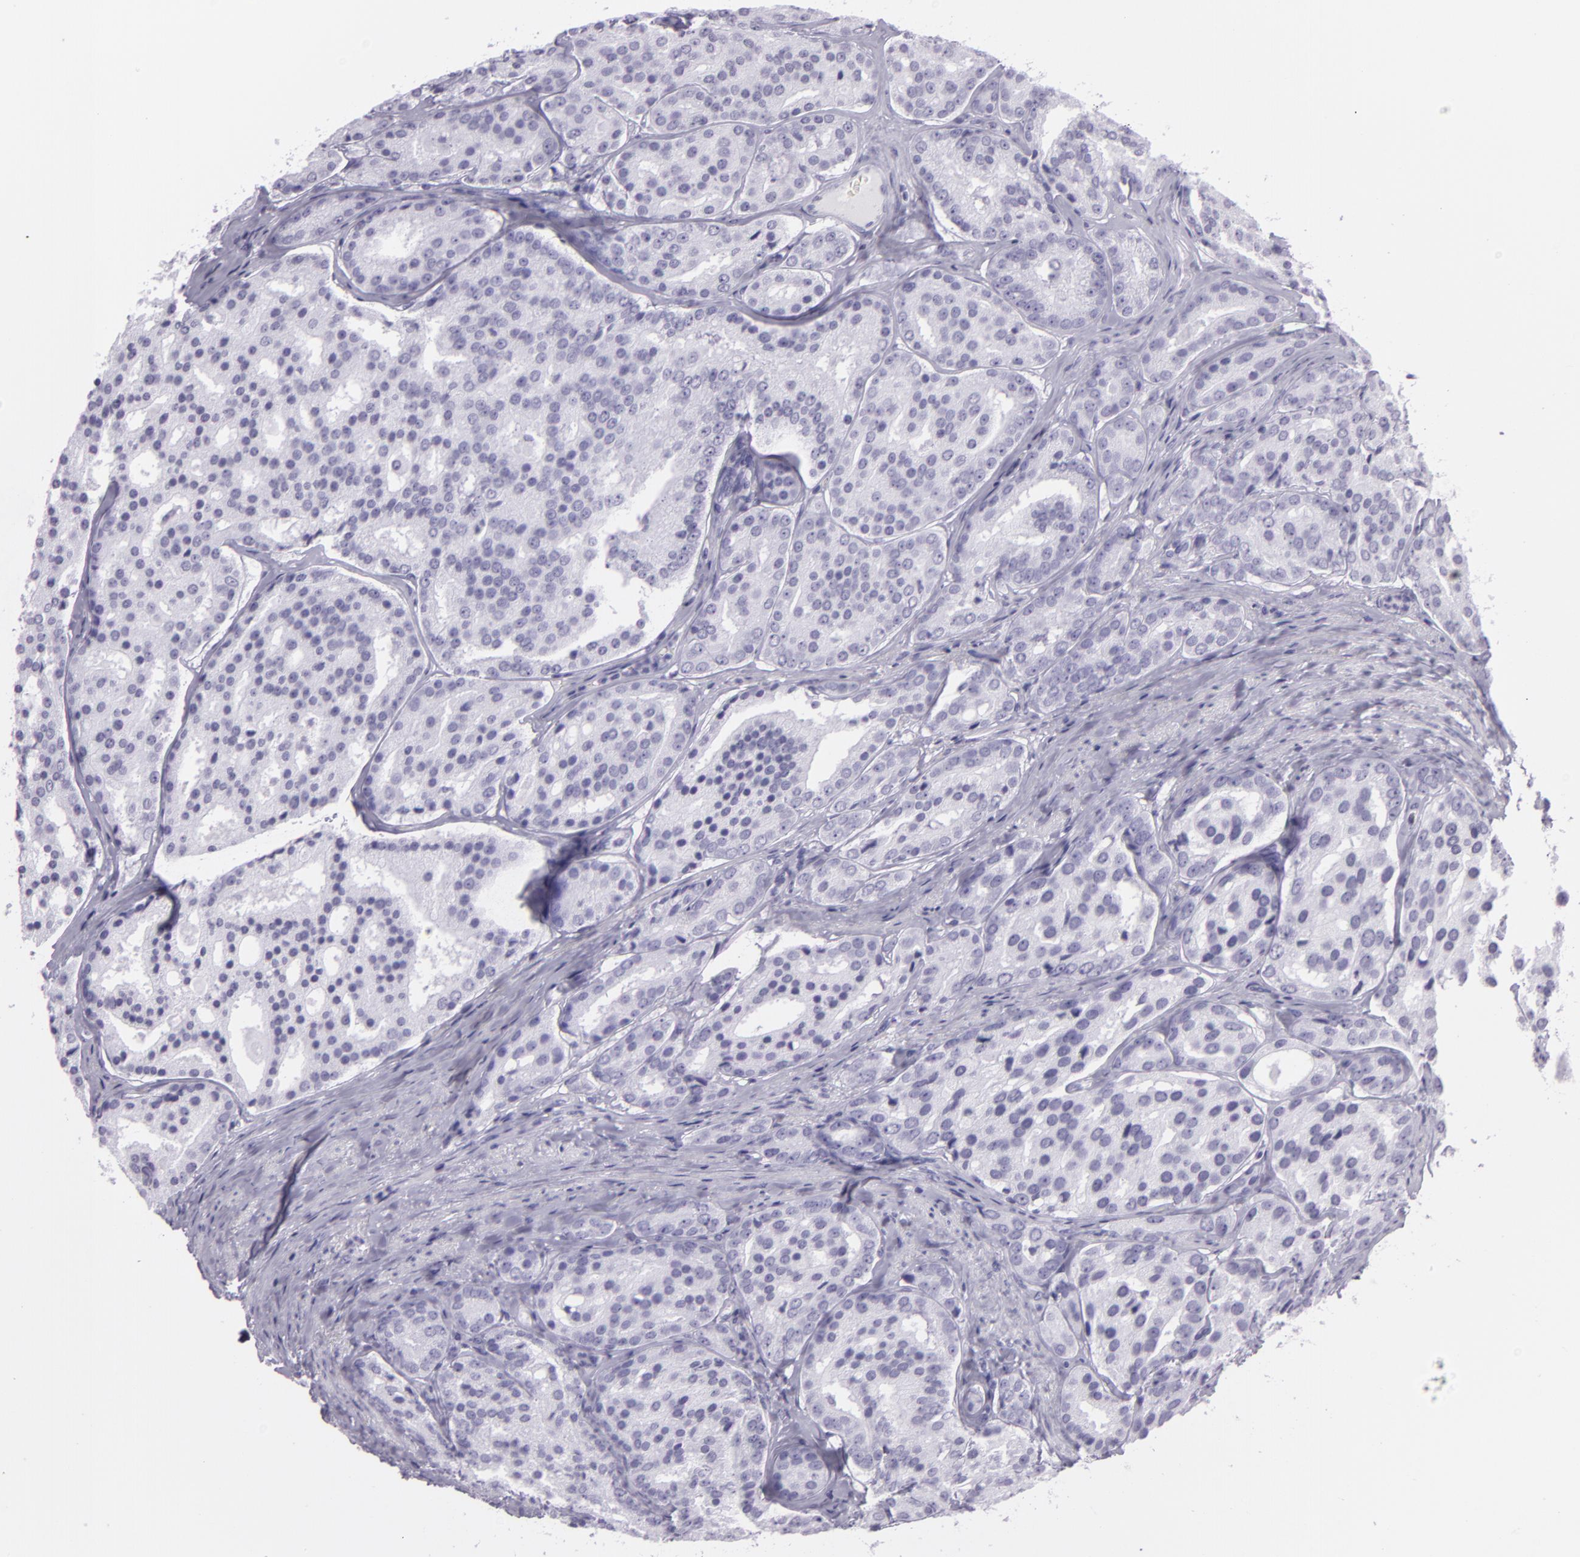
{"staining": {"intensity": "negative", "quantity": "none", "location": "none"}, "tissue": "prostate cancer", "cell_type": "Tumor cells", "image_type": "cancer", "snomed": [{"axis": "morphology", "description": "Adenocarcinoma, High grade"}, {"axis": "topography", "description": "Prostate"}], "caption": "Tumor cells show no significant protein expression in high-grade adenocarcinoma (prostate).", "gene": "MUC6", "patient": {"sex": "male", "age": 64}}